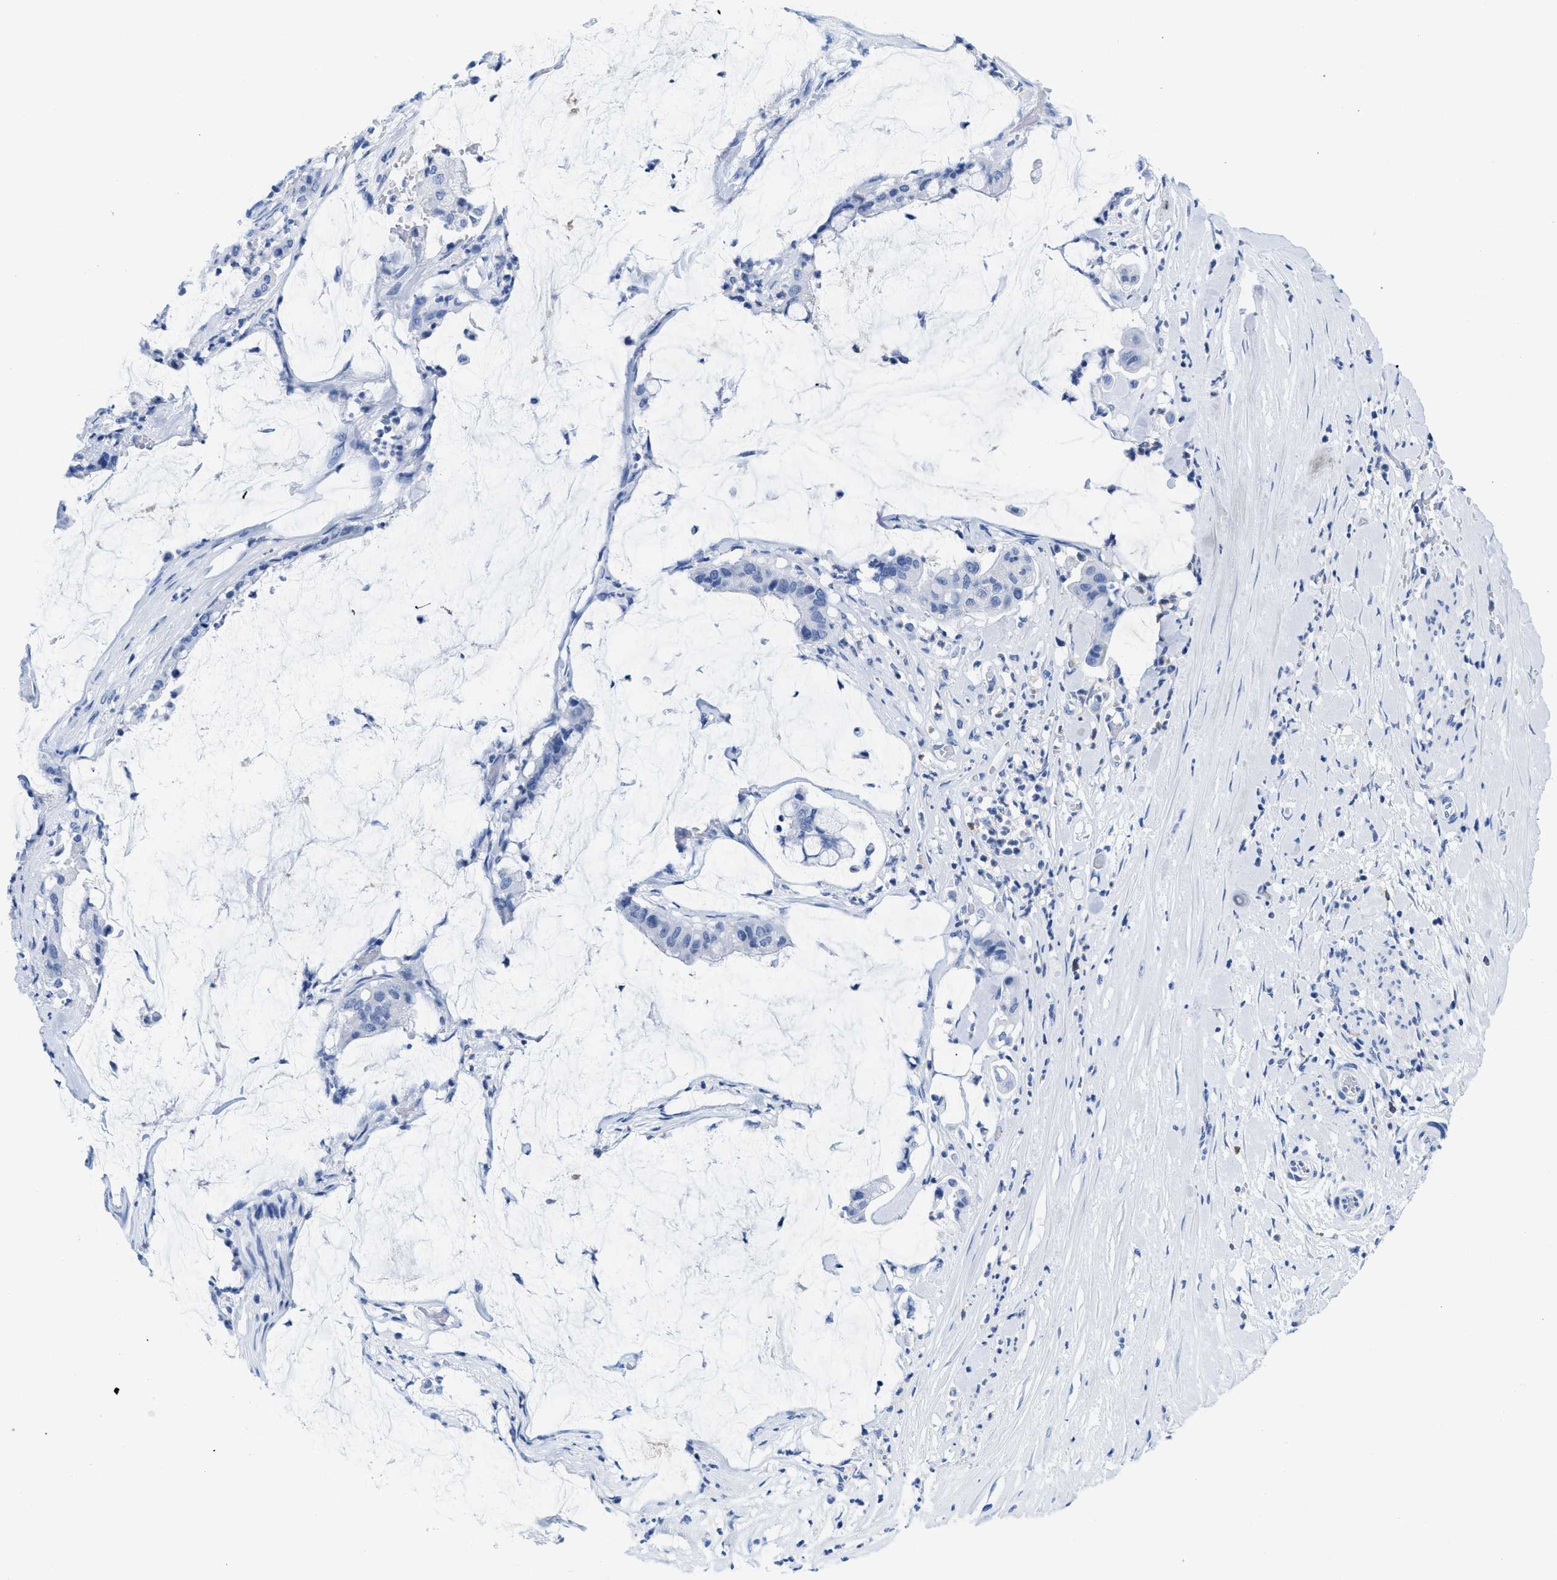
{"staining": {"intensity": "negative", "quantity": "none", "location": "none"}, "tissue": "pancreatic cancer", "cell_type": "Tumor cells", "image_type": "cancer", "snomed": [{"axis": "morphology", "description": "Adenocarcinoma, NOS"}, {"axis": "topography", "description": "Pancreas"}], "caption": "The image demonstrates no staining of tumor cells in adenocarcinoma (pancreatic).", "gene": "CR1", "patient": {"sex": "male", "age": 41}}